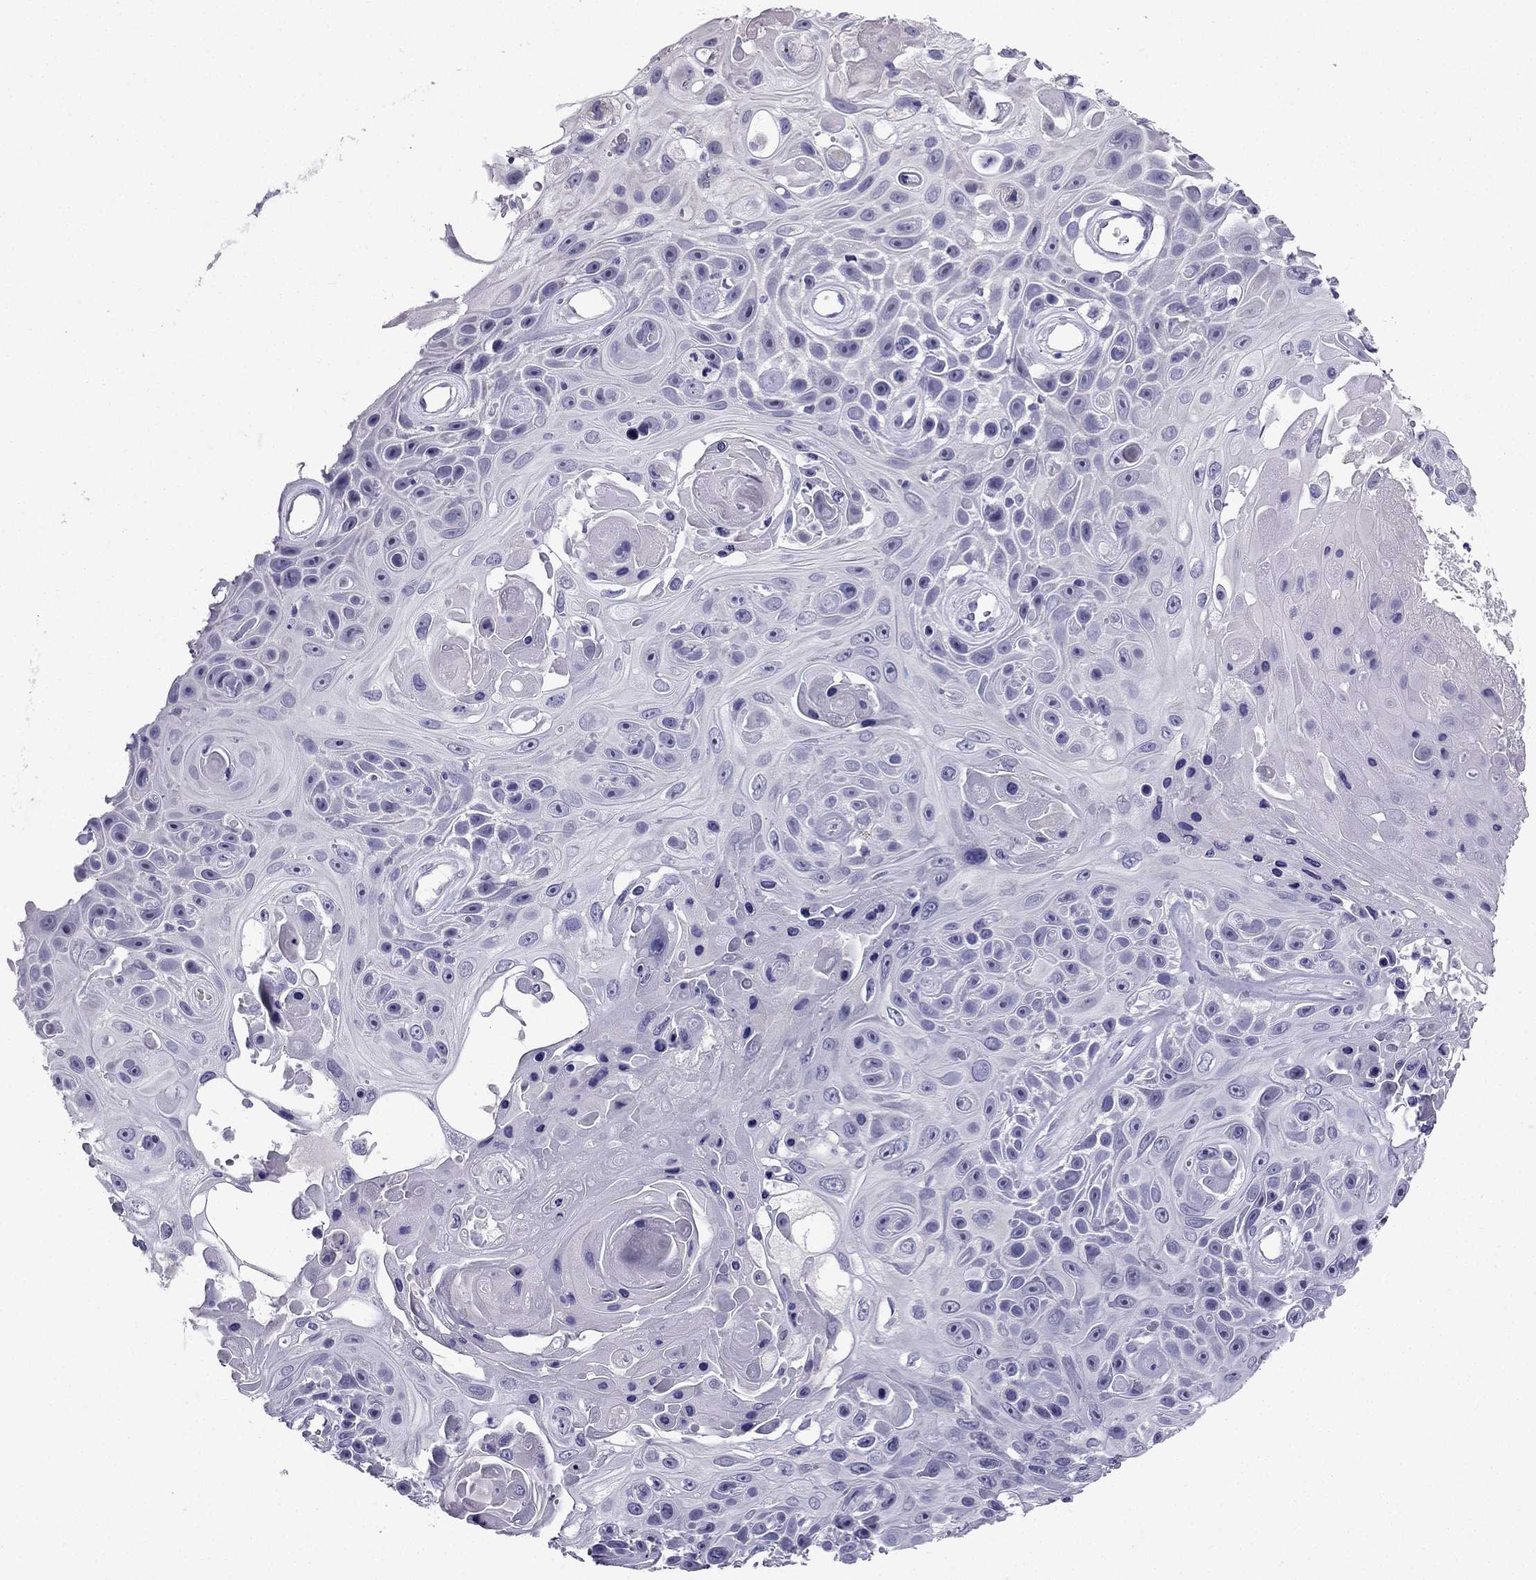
{"staining": {"intensity": "negative", "quantity": "none", "location": "none"}, "tissue": "skin cancer", "cell_type": "Tumor cells", "image_type": "cancer", "snomed": [{"axis": "morphology", "description": "Squamous cell carcinoma, NOS"}, {"axis": "topography", "description": "Skin"}], "caption": "Skin squamous cell carcinoma was stained to show a protein in brown. There is no significant expression in tumor cells.", "gene": "NPTX1", "patient": {"sex": "male", "age": 82}}